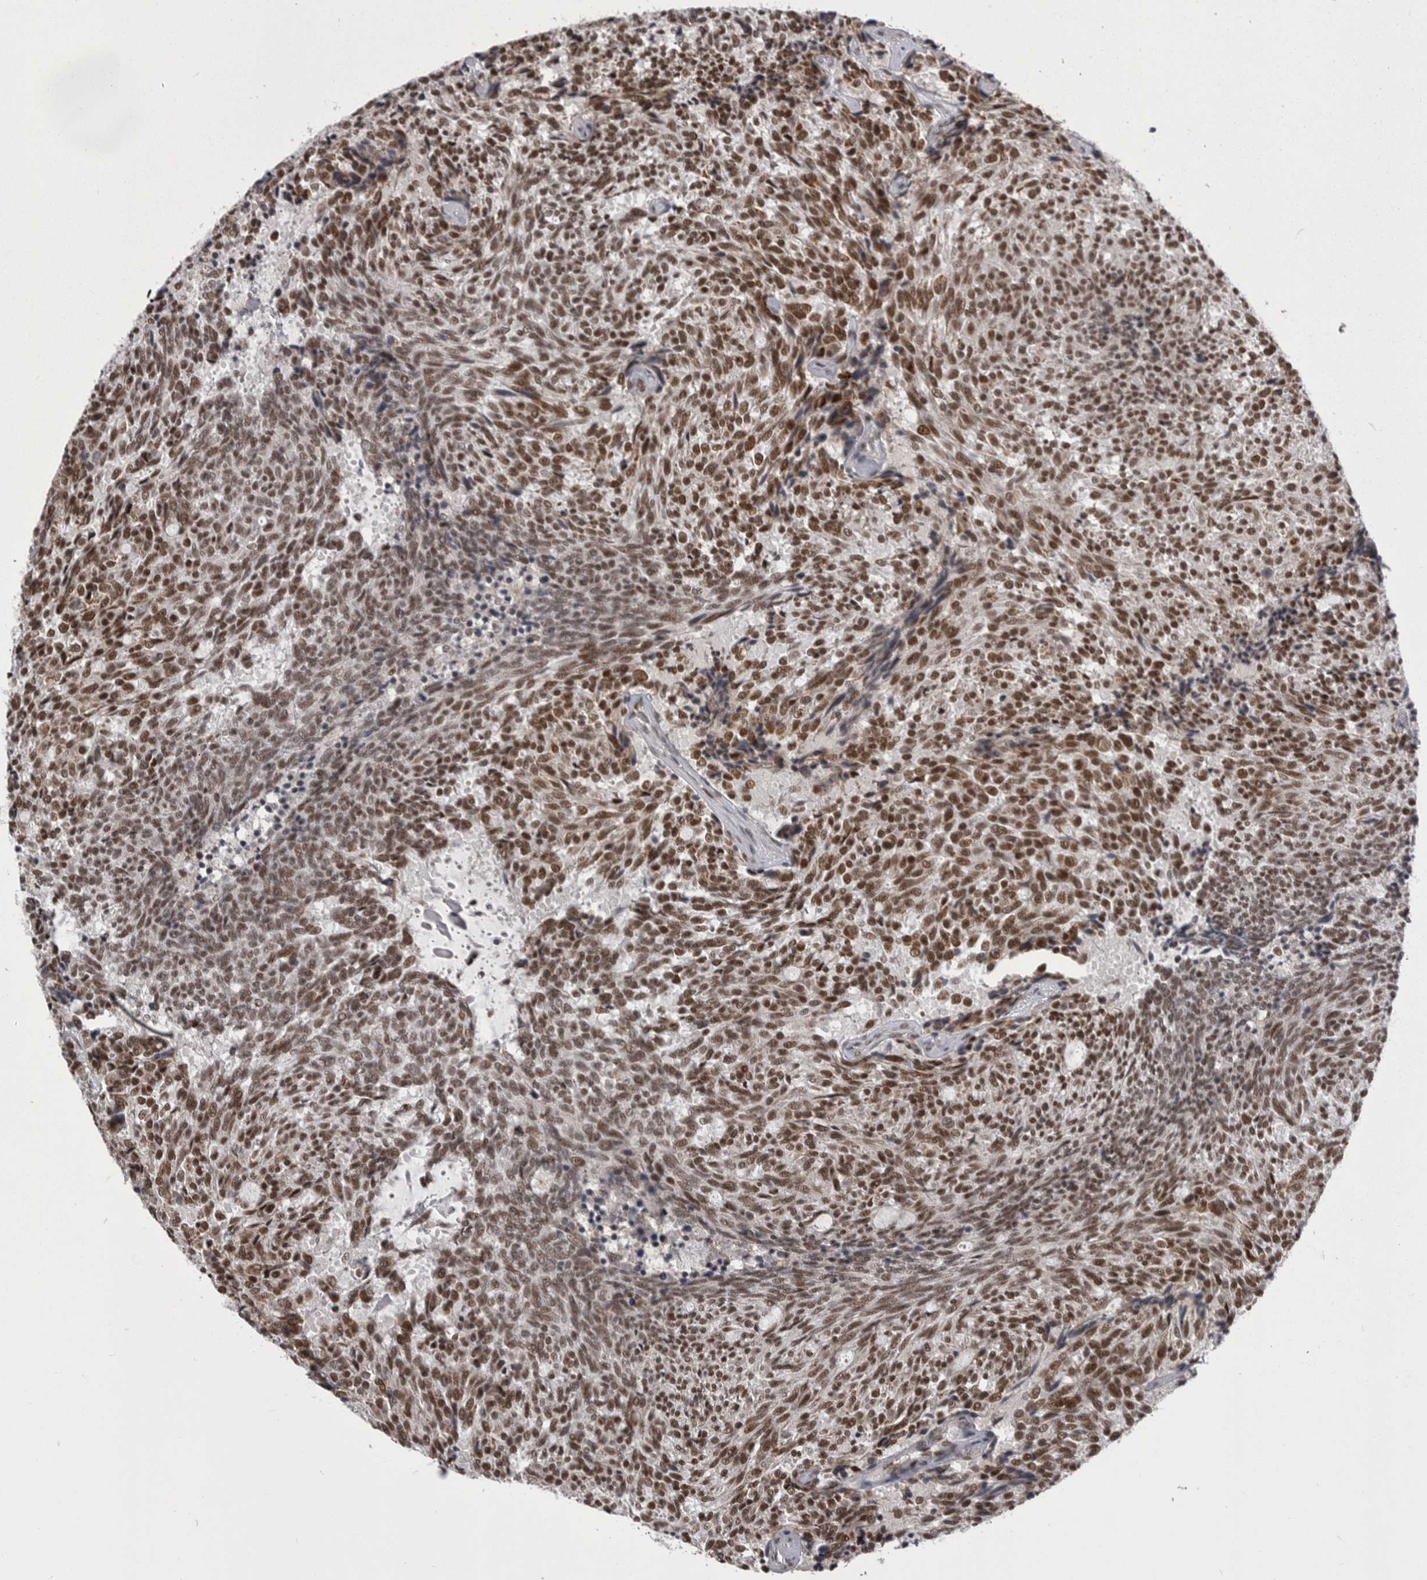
{"staining": {"intensity": "strong", "quantity": ">75%", "location": "nuclear"}, "tissue": "carcinoid", "cell_type": "Tumor cells", "image_type": "cancer", "snomed": [{"axis": "morphology", "description": "Carcinoid, malignant, NOS"}, {"axis": "topography", "description": "Pancreas"}], "caption": "Carcinoid stained with a brown dye demonstrates strong nuclear positive staining in approximately >75% of tumor cells.", "gene": "MEPCE", "patient": {"sex": "female", "age": 54}}